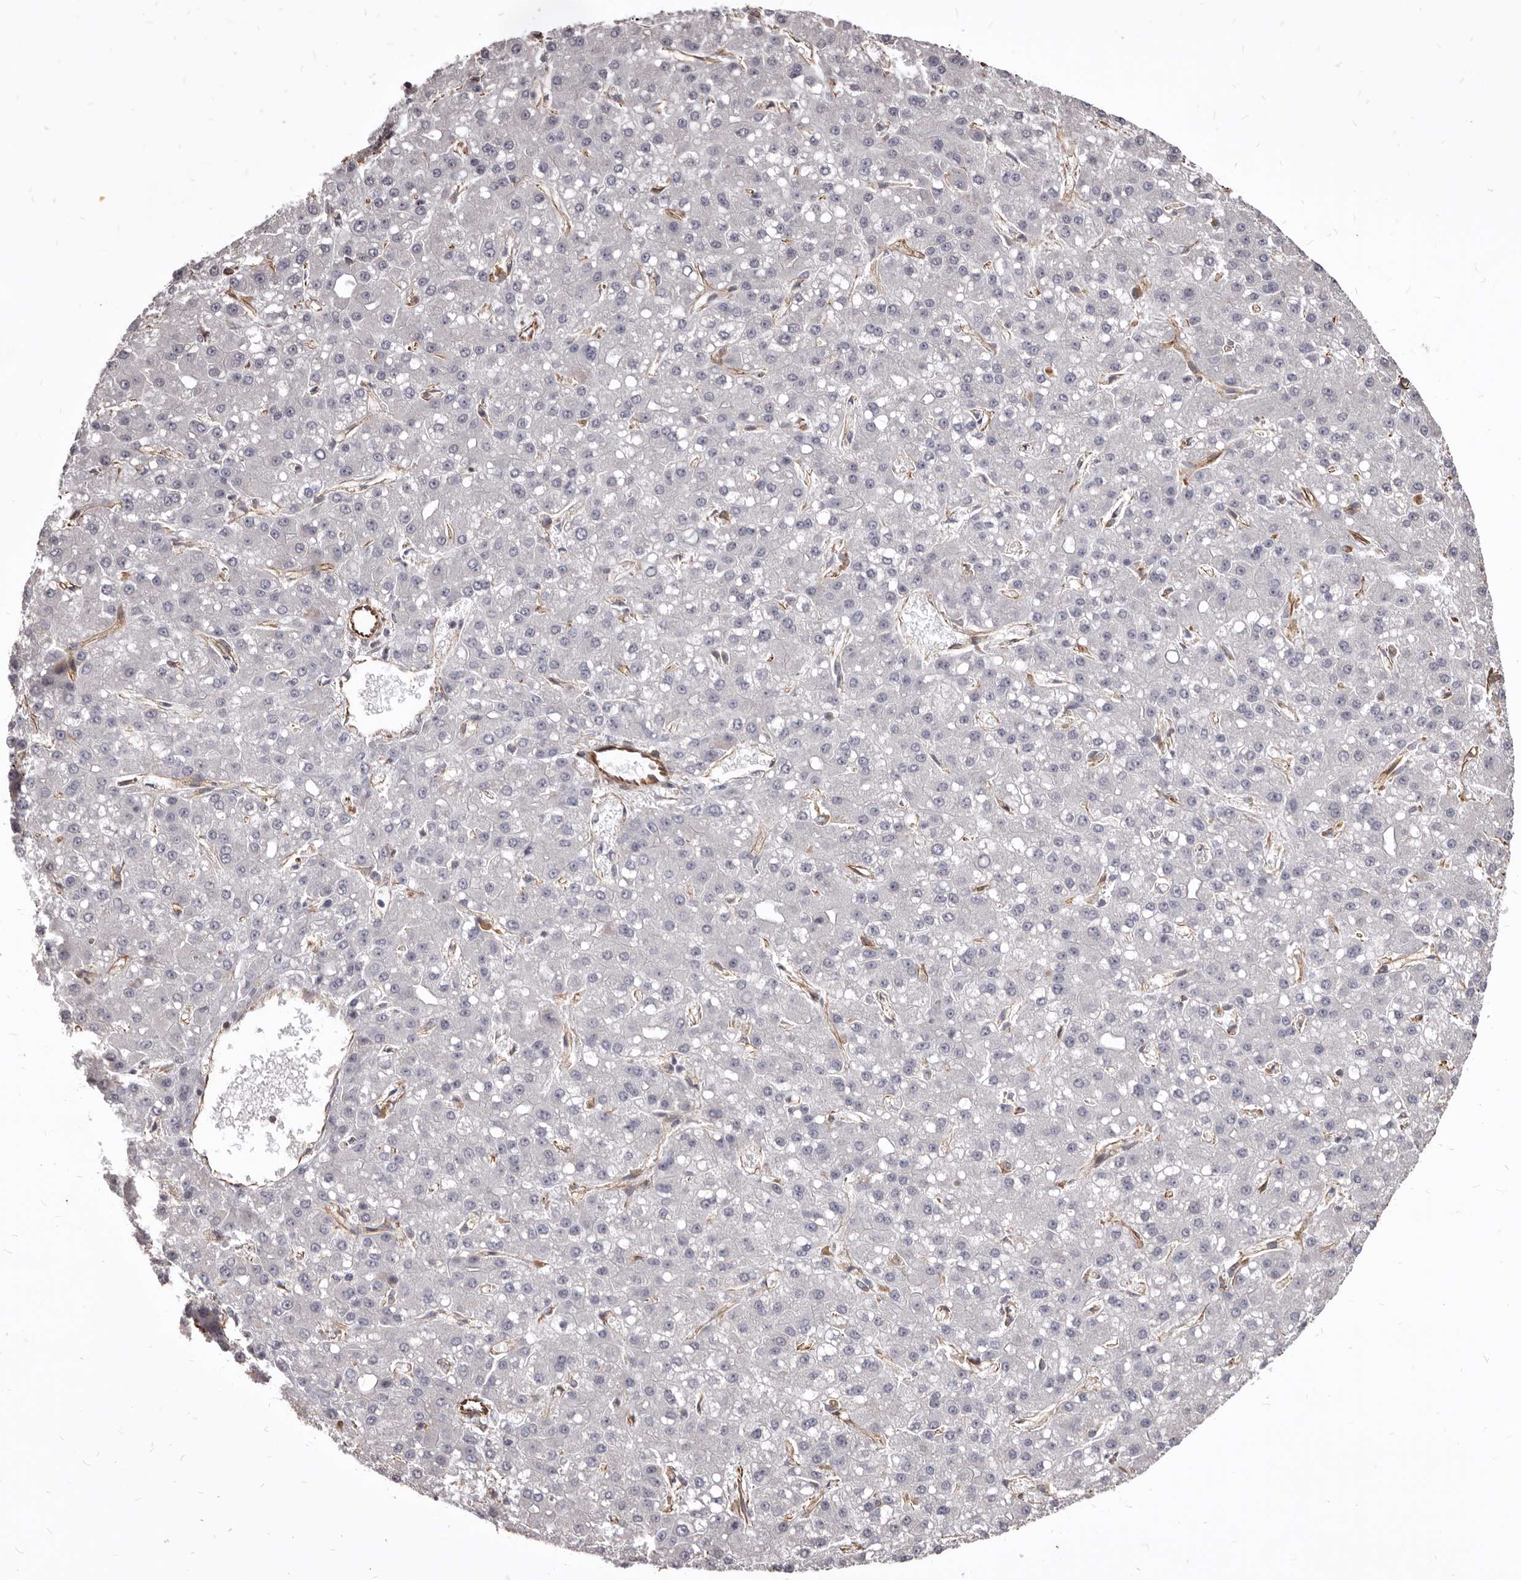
{"staining": {"intensity": "negative", "quantity": "none", "location": "none"}, "tissue": "liver cancer", "cell_type": "Tumor cells", "image_type": "cancer", "snomed": [{"axis": "morphology", "description": "Carcinoma, Hepatocellular, NOS"}, {"axis": "topography", "description": "Liver"}], "caption": "A high-resolution photomicrograph shows immunohistochemistry staining of hepatocellular carcinoma (liver), which displays no significant expression in tumor cells.", "gene": "MTURN", "patient": {"sex": "male", "age": 67}}